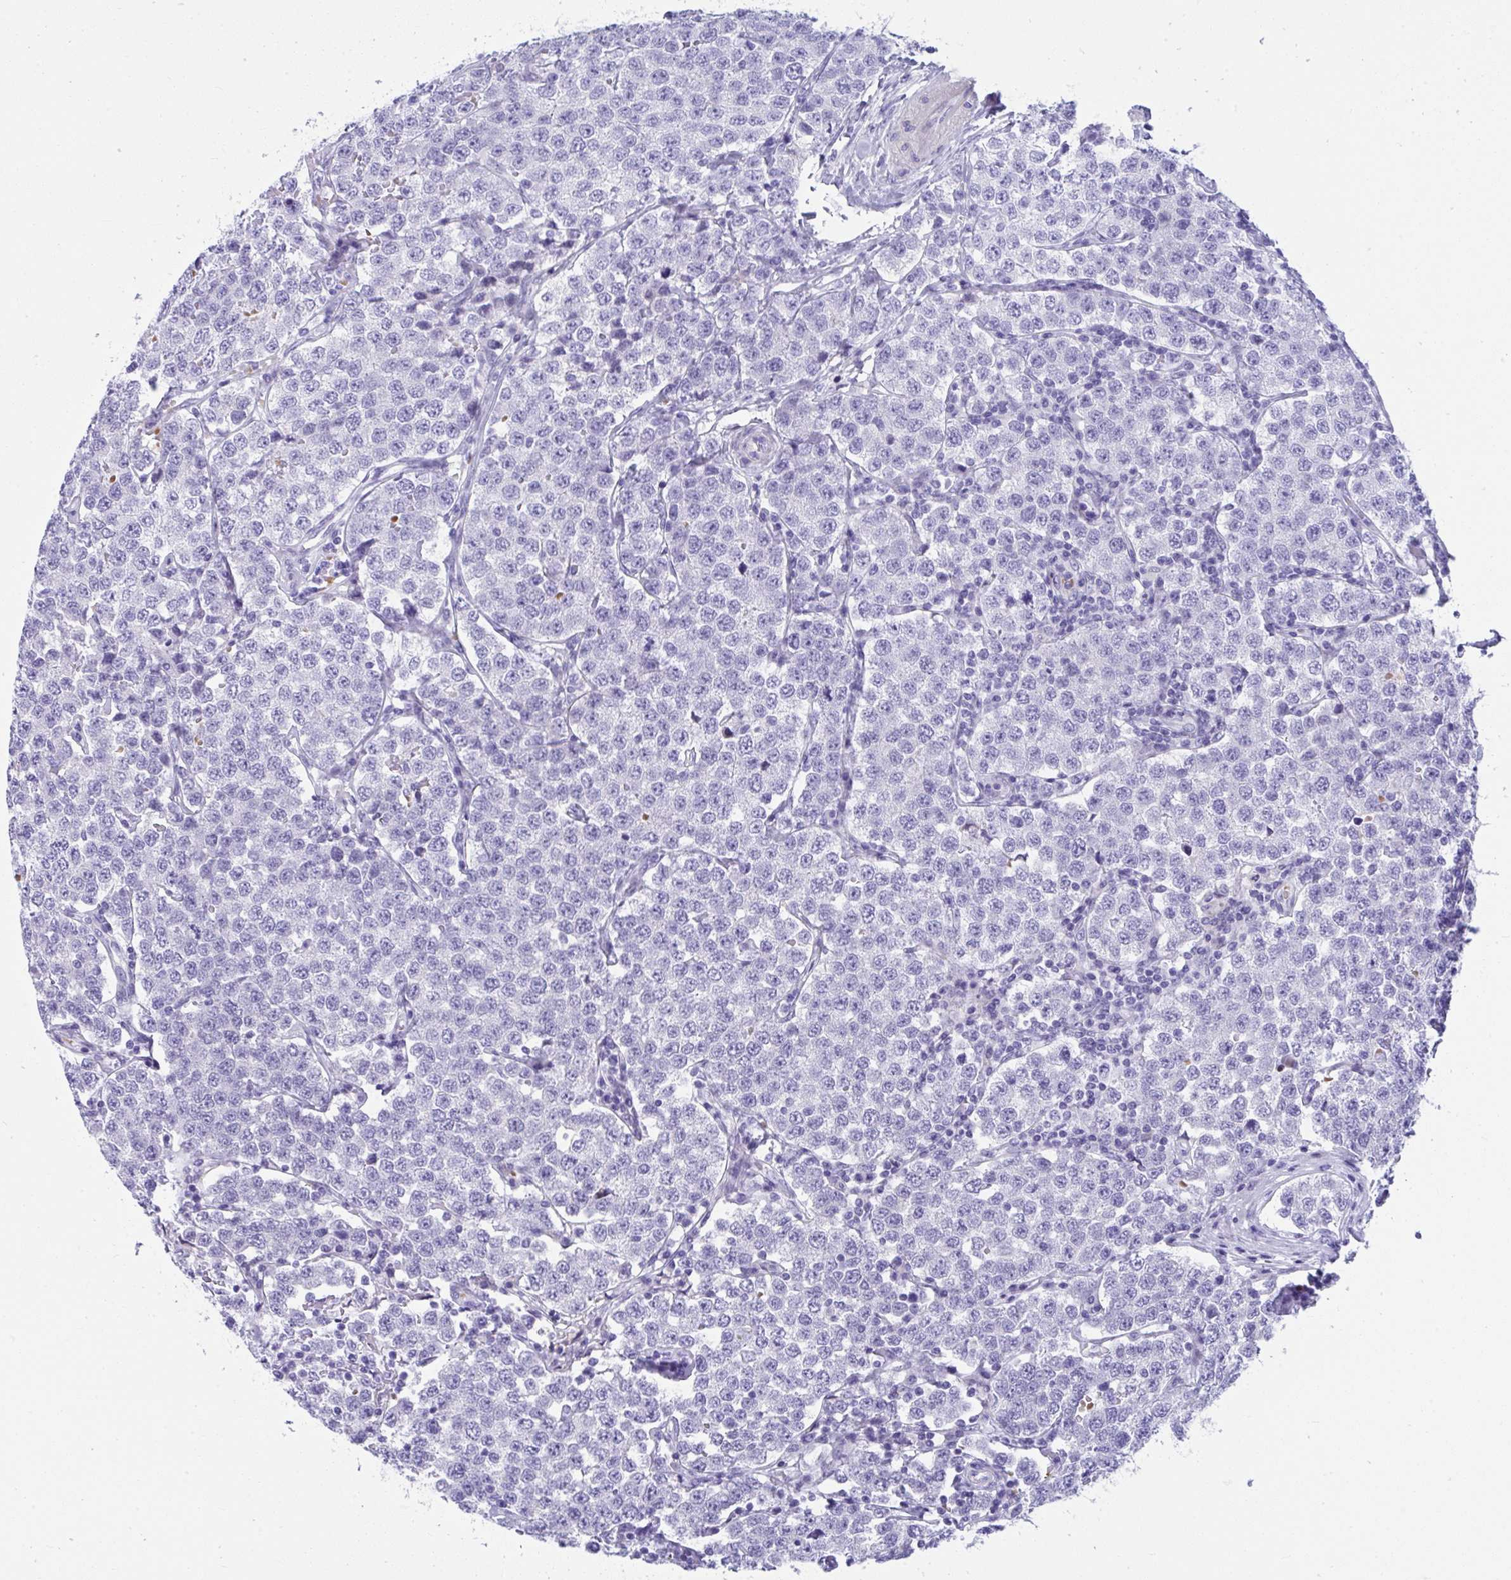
{"staining": {"intensity": "negative", "quantity": "none", "location": "none"}, "tissue": "testis cancer", "cell_type": "Tumor cells", "image_type": "cancer", "snomed": [{"axis": "morphology", "description": "Seminoma, NOS"}, {"axis": "topography", "description": "Testis"}], "caption": "Photomicrograph shows no significant protein staining in tumor cells of testis cancer (seminoma). (Stains: DAB IHC with hematoxylin counter stain, Microscopy: brightfield microscopy at high magnification).", "gene": "ISL1", "patient": {"sex": "male", "age": 34}}